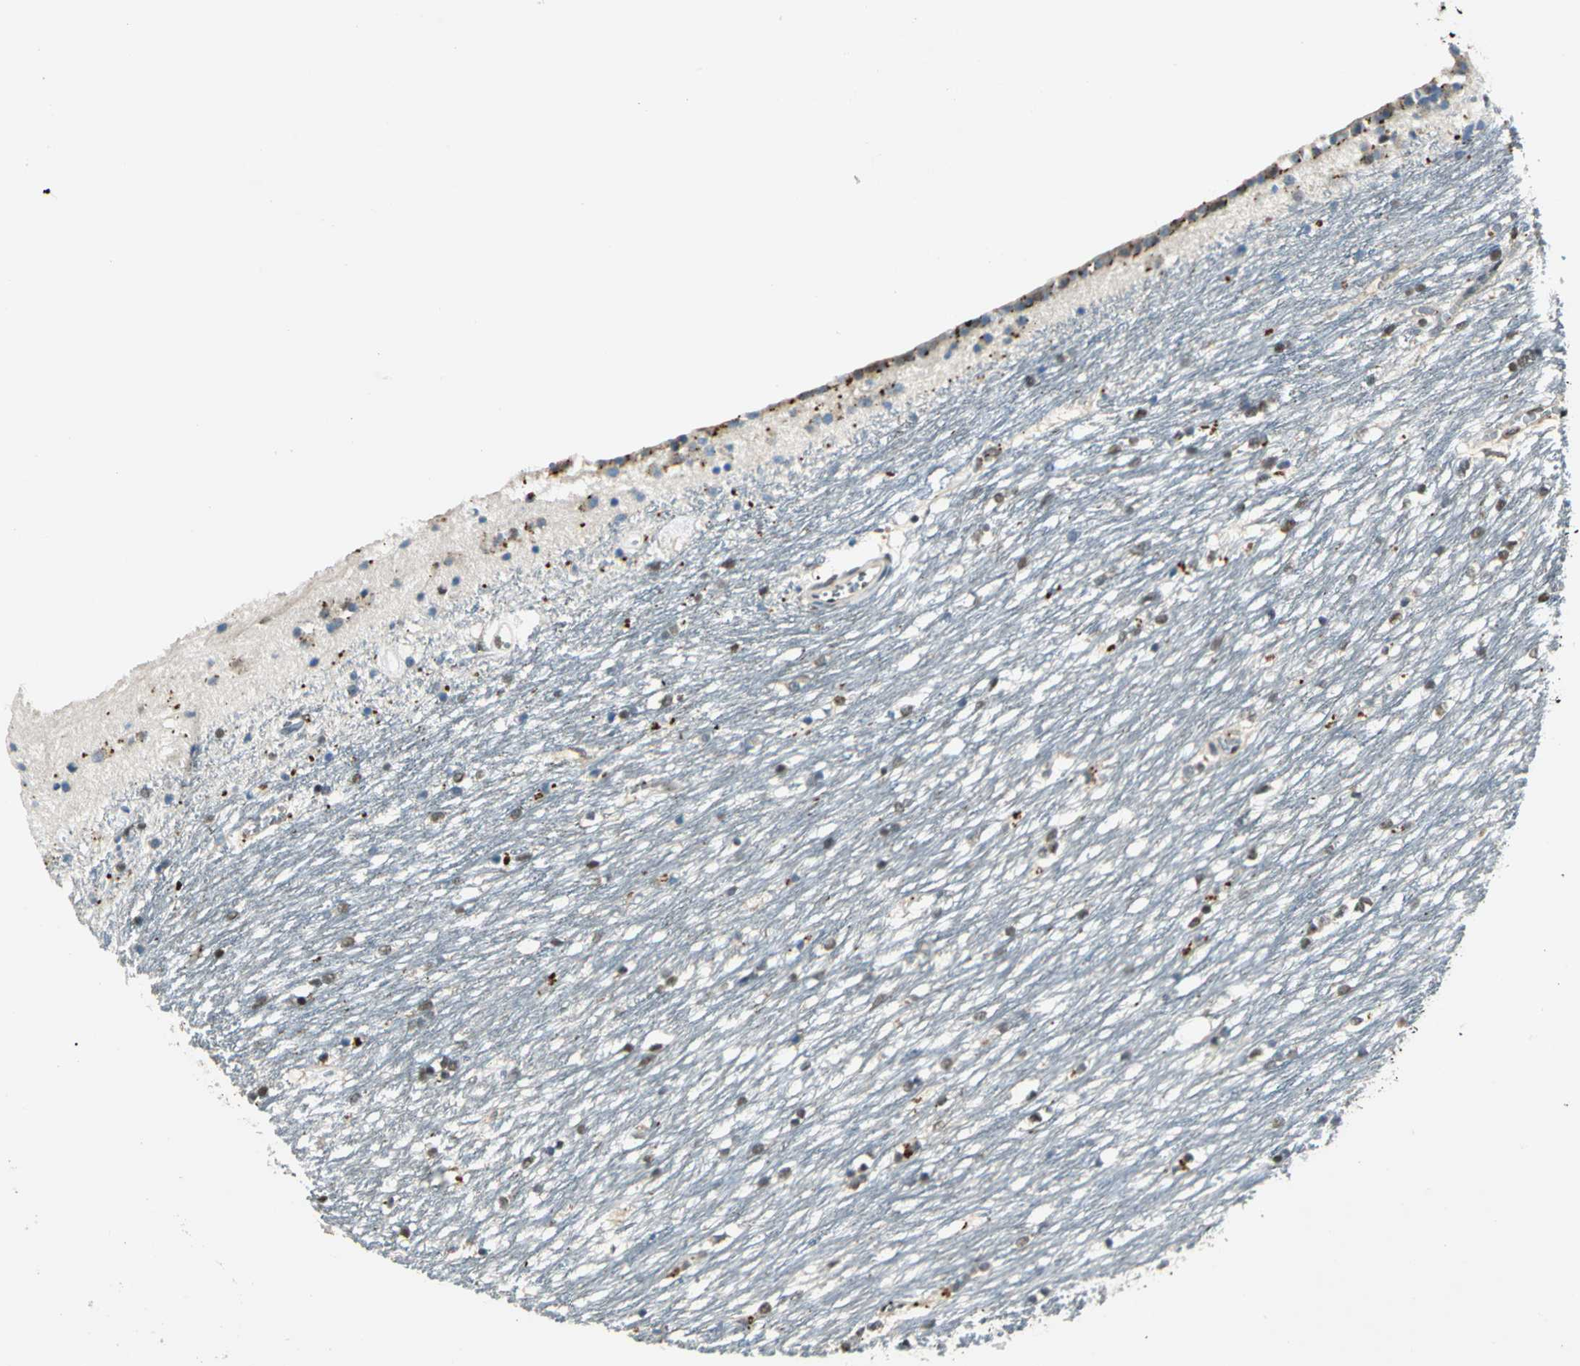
{"staining": {"intensity": "moderate", "quantity": "25%-75%", "location": "cytoplasmic/membranous"}, "tissue": "caudate", "cell_type": "Glial cells", "image_type": "normal", "snomed": [{"axis": "morphology", "description": "Normal tissue, NOS"}, {"axis": "topography", "description": "Lateral ventricle wall"}], "caption": "Glial cells reveal medium levels of moderate cytoplasmic/membranous expression in about 25%-75% of cells in unremarkable caudate.", "gene": "PPP1R13L", "patient": {"sex": "female", "age": 19}}